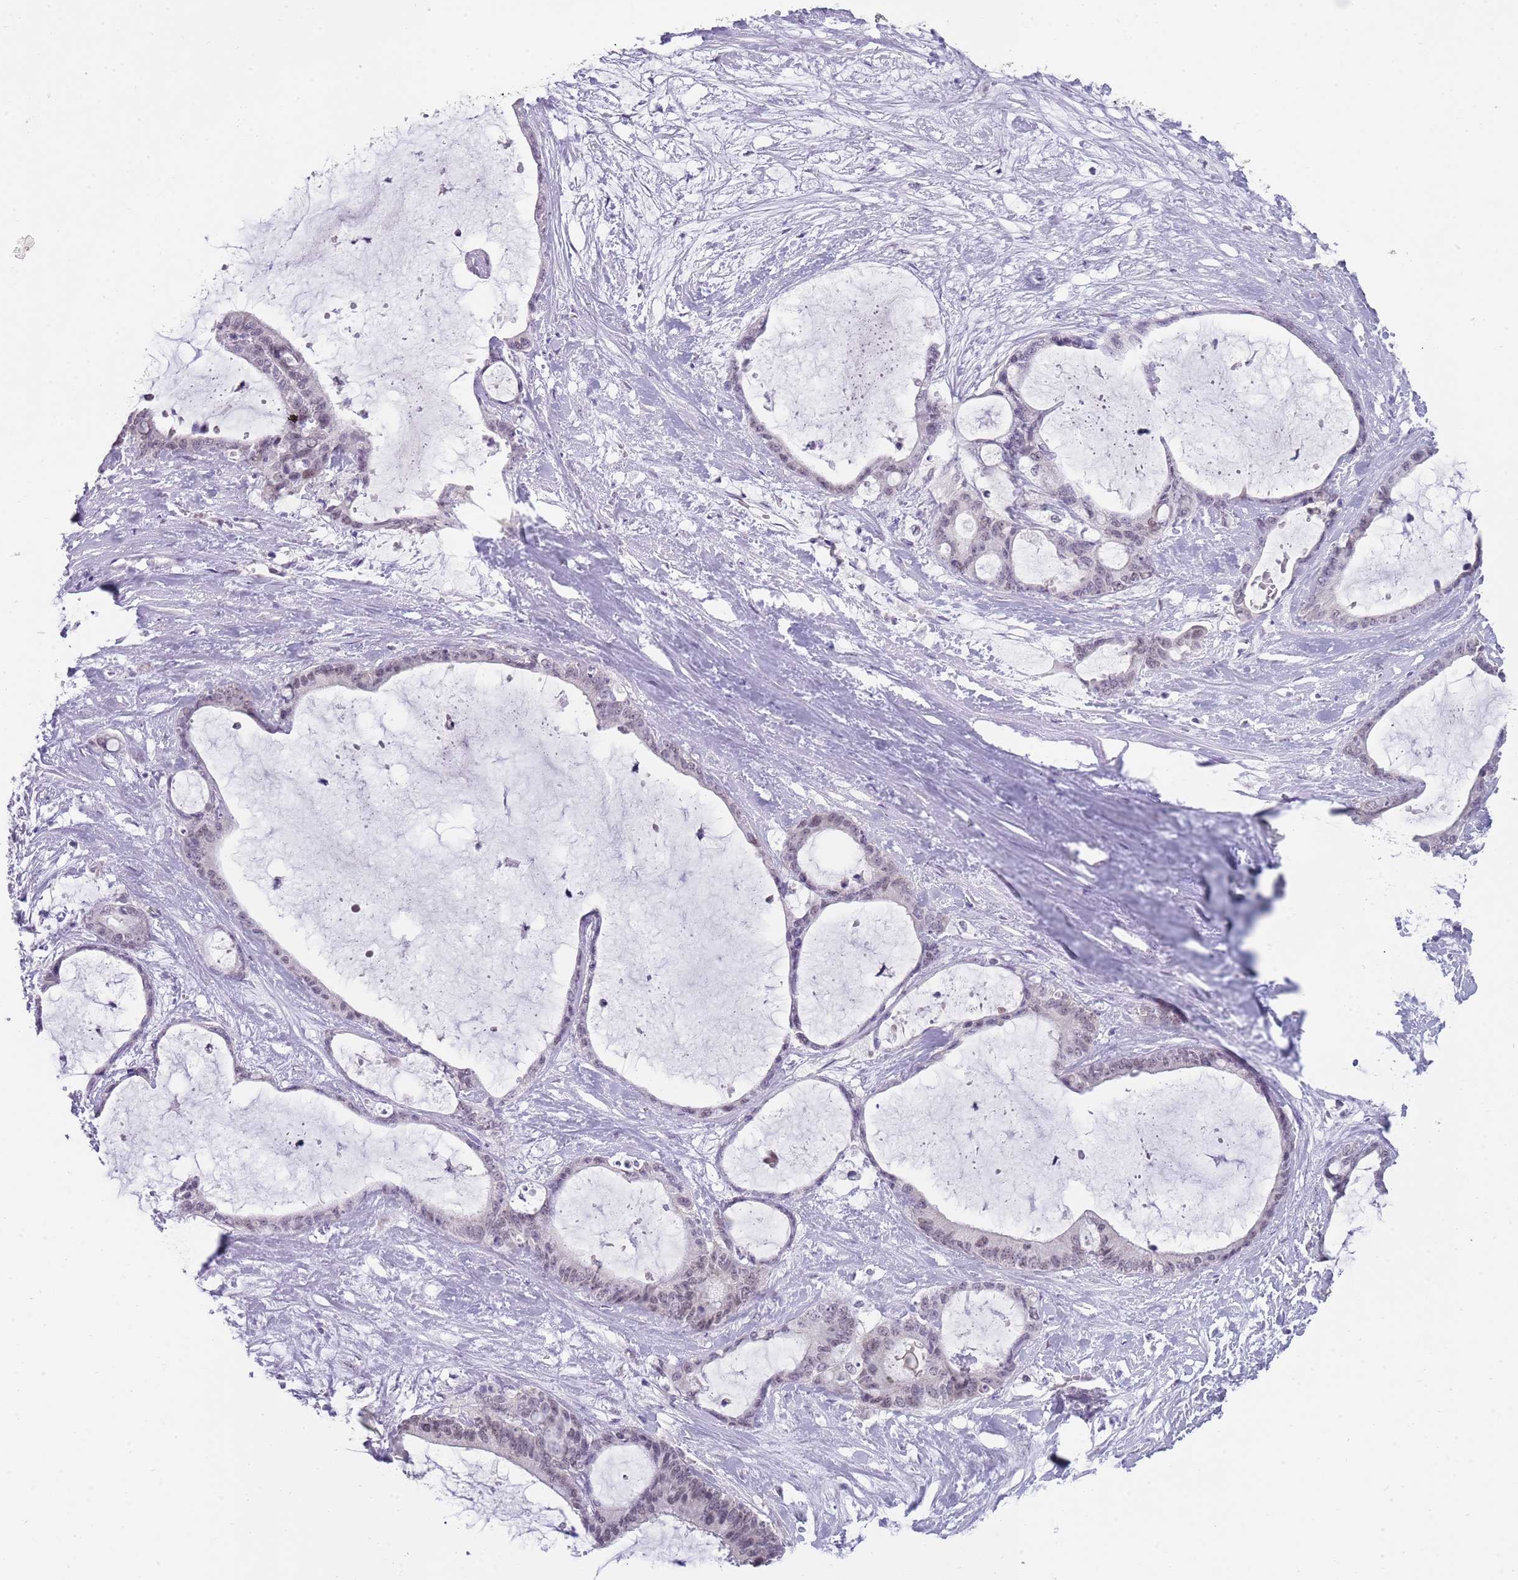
{"staining": {"intensity": "negative", "quantity": "none", "location": "none"}, "tissue": "liver cancer", "cell_type": "Tumor cells", "image_type": "cancer", "snomed": [{"axis": "morphology", "description": "Normal tissue, NOS"}, {"axis": "morphology", "description": "Cholangiocarcinoma"}, {"axis": "topography", "description": "Liver"}, {"axis": "topography", "description": "Peripheral nerve tissue"}], "caption": "This image is of liver cancer (cholangiocarcinoma) stained with immunohistochemistry to label a protein in brown with the nuclei are counter-stained blue. There is no positivity in tumor cells. (DAB (3,3'-diaminobenzidine) immunohistochemistry (IHC), high magnification).", "gene": "SEPHS2", "patient": {"sex": "female", "age": 73}}